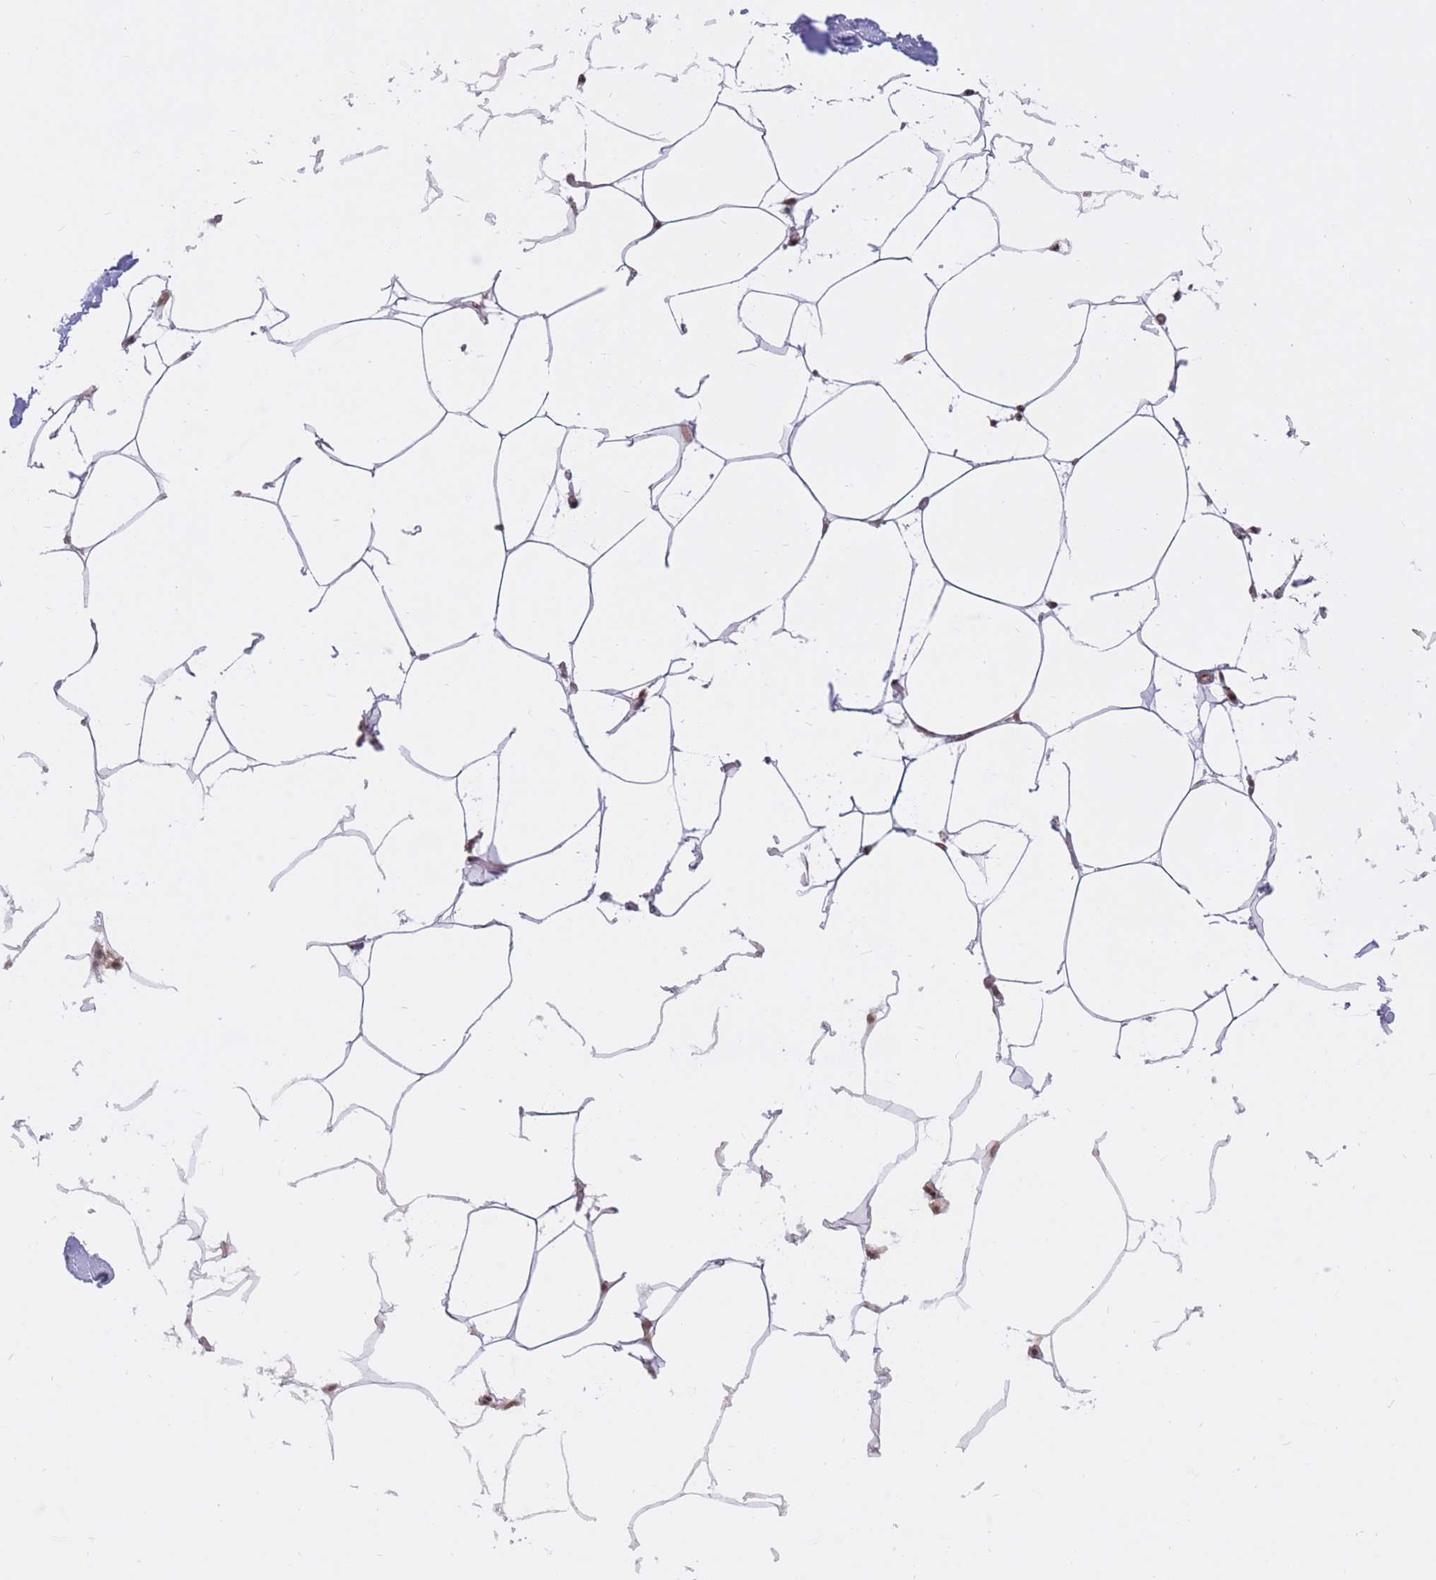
{"staining": {"intensity": "moderate", "quantity": "25%-75%", "location": "nuclear"}, "tissue": "adipose tissue", "cell_type": "Adipocytes", "image_type": "normal", "snomed": [{"axis": "morphology", "description": "Normal tissue, NOS"}, {"axis": "topography", "description": "Adipose tissue"}], "caption": "Brown immunohistochemical staining in normal adipose tissue demonstrates moderate nuclear positivity in approximately 25%-75% of adipocytes. (DAB IHC, brown staining for protein, blue staining for nuclei).", "gene": "ERICH6B", "patient": {"sex": "female", "age": 37}}